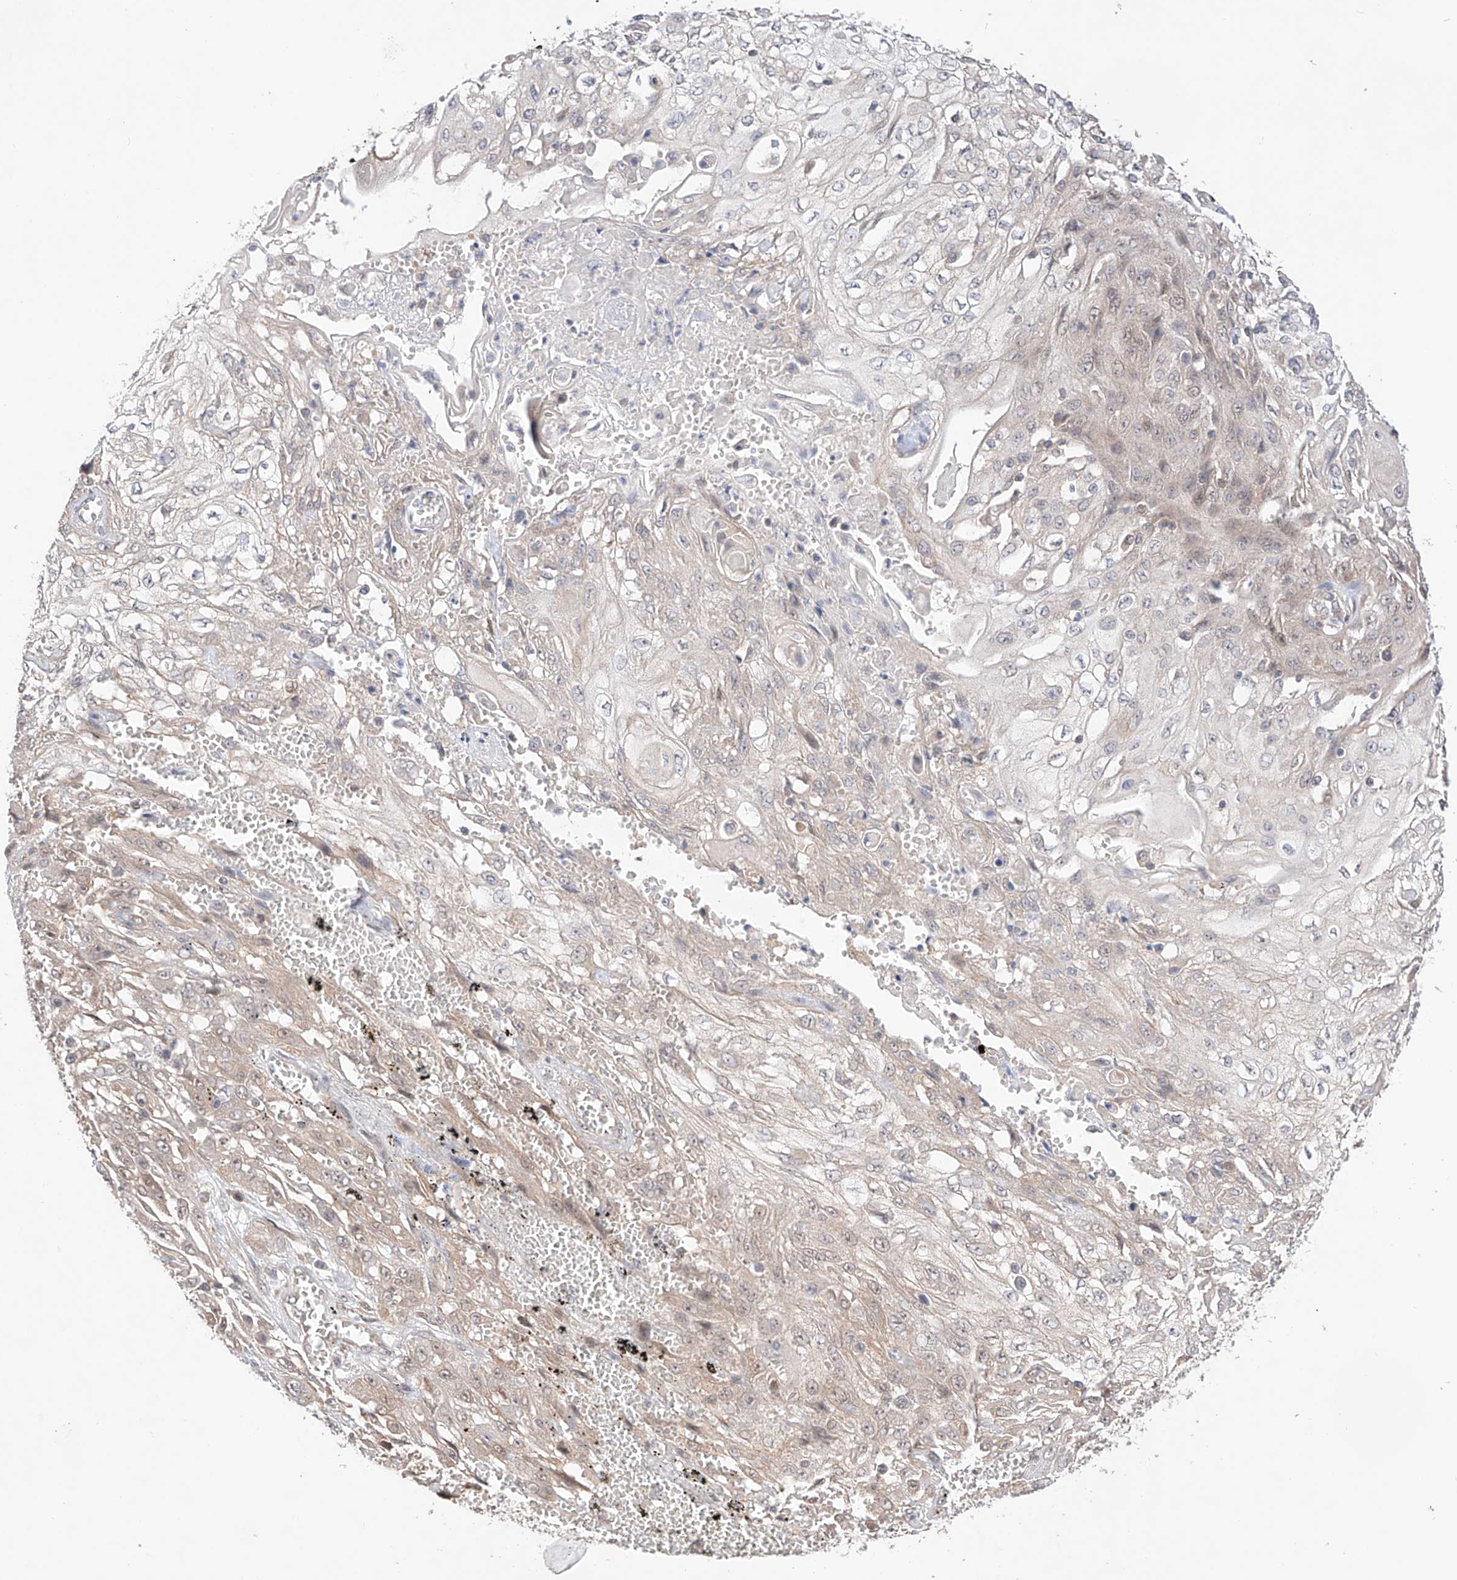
{"staining": {"intensity": "negative", "quantity": "none", "location": "none"}, "tissue": "skin cancer", "cell_type": "Tumor cells", "image_type": "cancer", "snomed": [{"axis": "morphology", "description": "Squamous cell carcinoma, NOS"}, {"axis": "morphology", "description": "Squamous cell carcinoma, metastatic, NOS"}, {"axis": "topography", "description": "Skin"}, {"axis": "topography", "description": "Lymph node"}], "caption": "Human skin metastatic squamous cell carcinoma stained for a protein using immunohistochemistry (IHC) exhibits no expression in tumor cells.", "gene": "TSR2", "patient": {"sex": "male", "age": 75}}